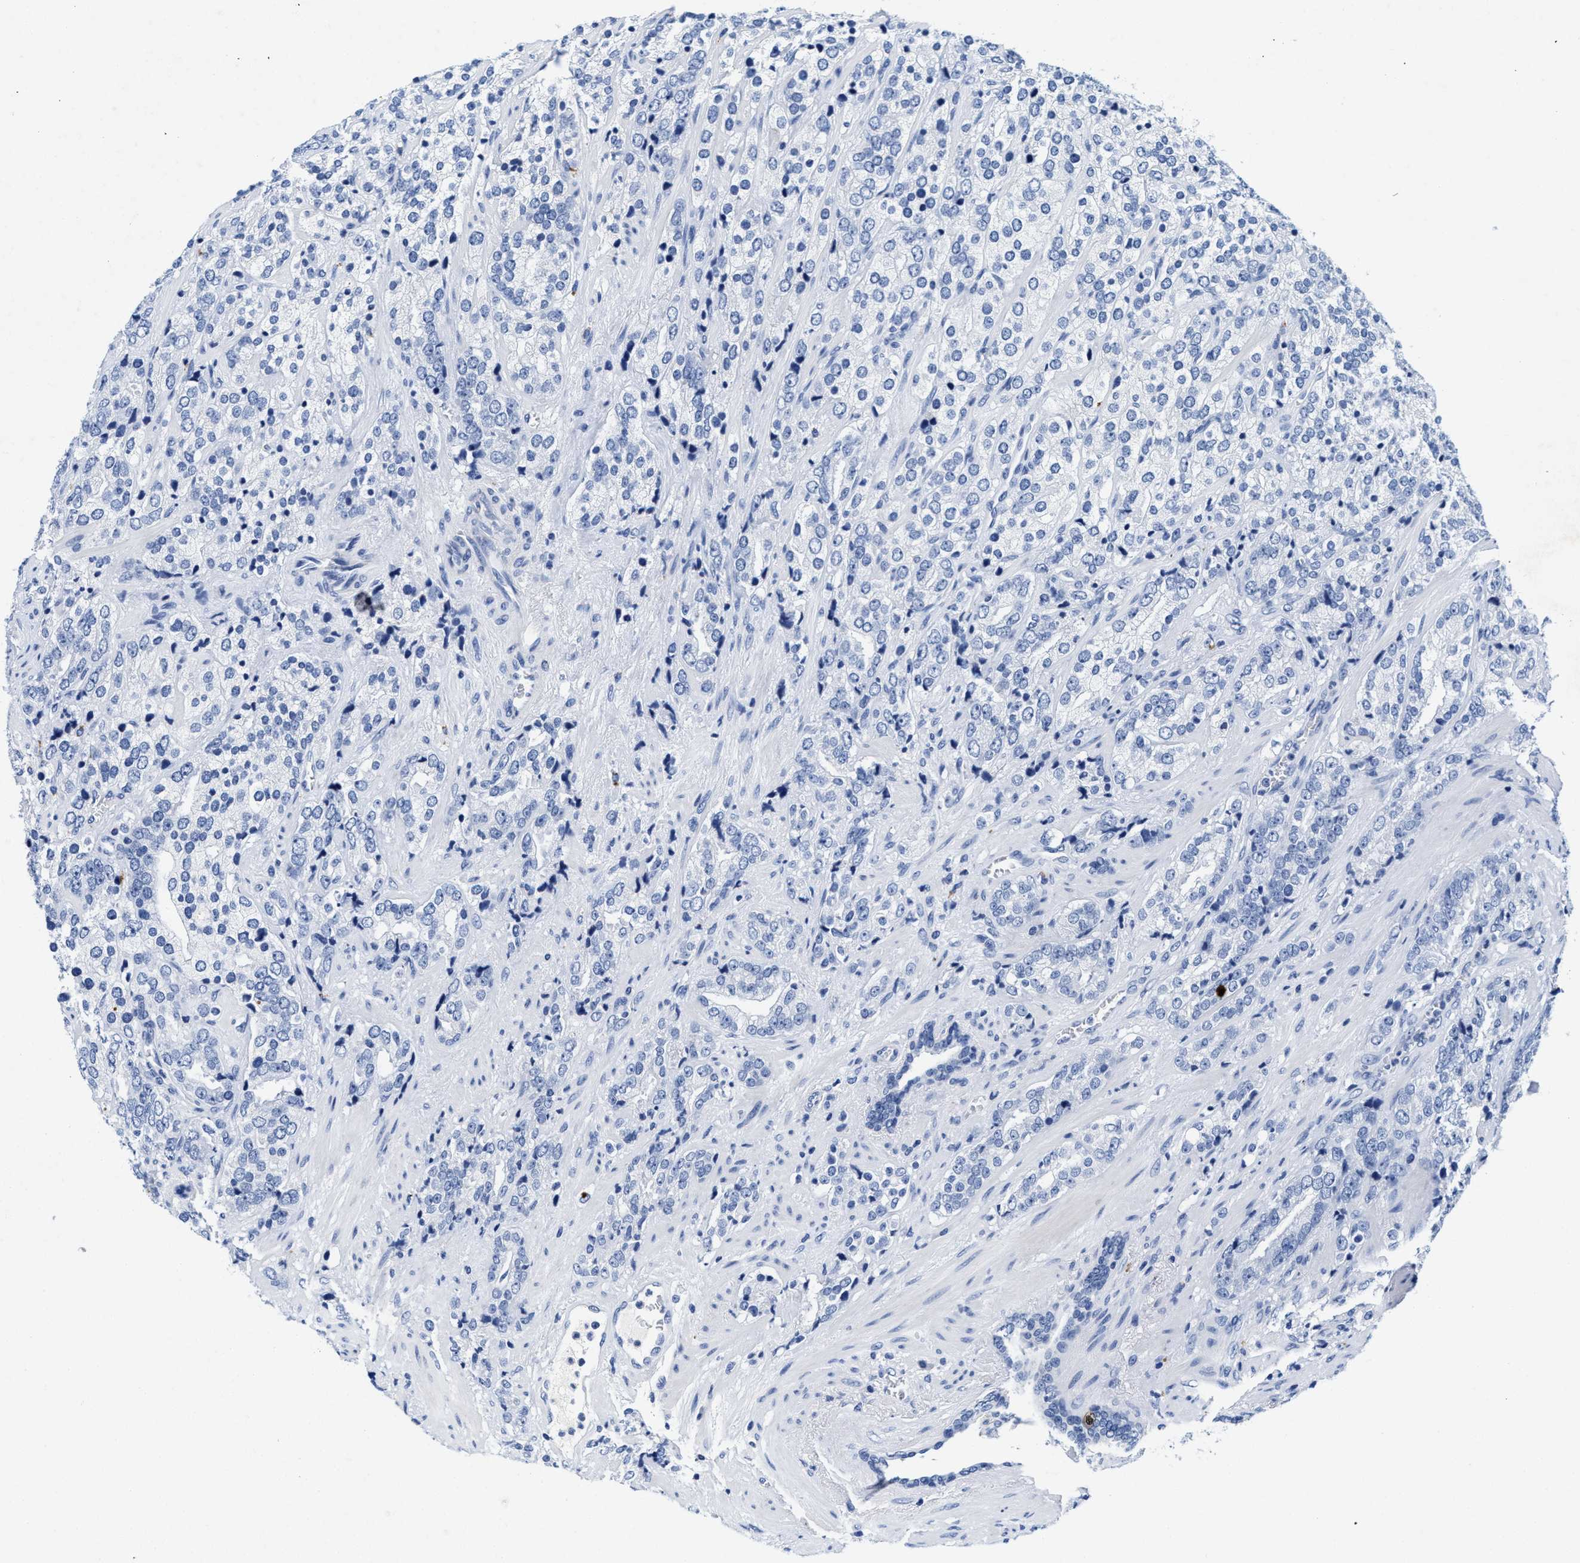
{"staining": {"intensity": "negative", "quantity": "none", "location": "none"}, "tissue": "prostate cancer", "cell_type": "Tumor cells", "image_type": "cancer", "snomed": [{"axis": "morphology", "description": "Adenocarcinoma, High grade"}, {"axis": "topography", "description": "Prostate"}], "caption": "Immunohistochemistry (IHC) of adenocarcinoma (high-grade) (prostate) exhibits no staining in tumor cells. Nuclei are stained in blue.", "gene": "TTC3", "patient": {"sex": "male", "age": 71}}